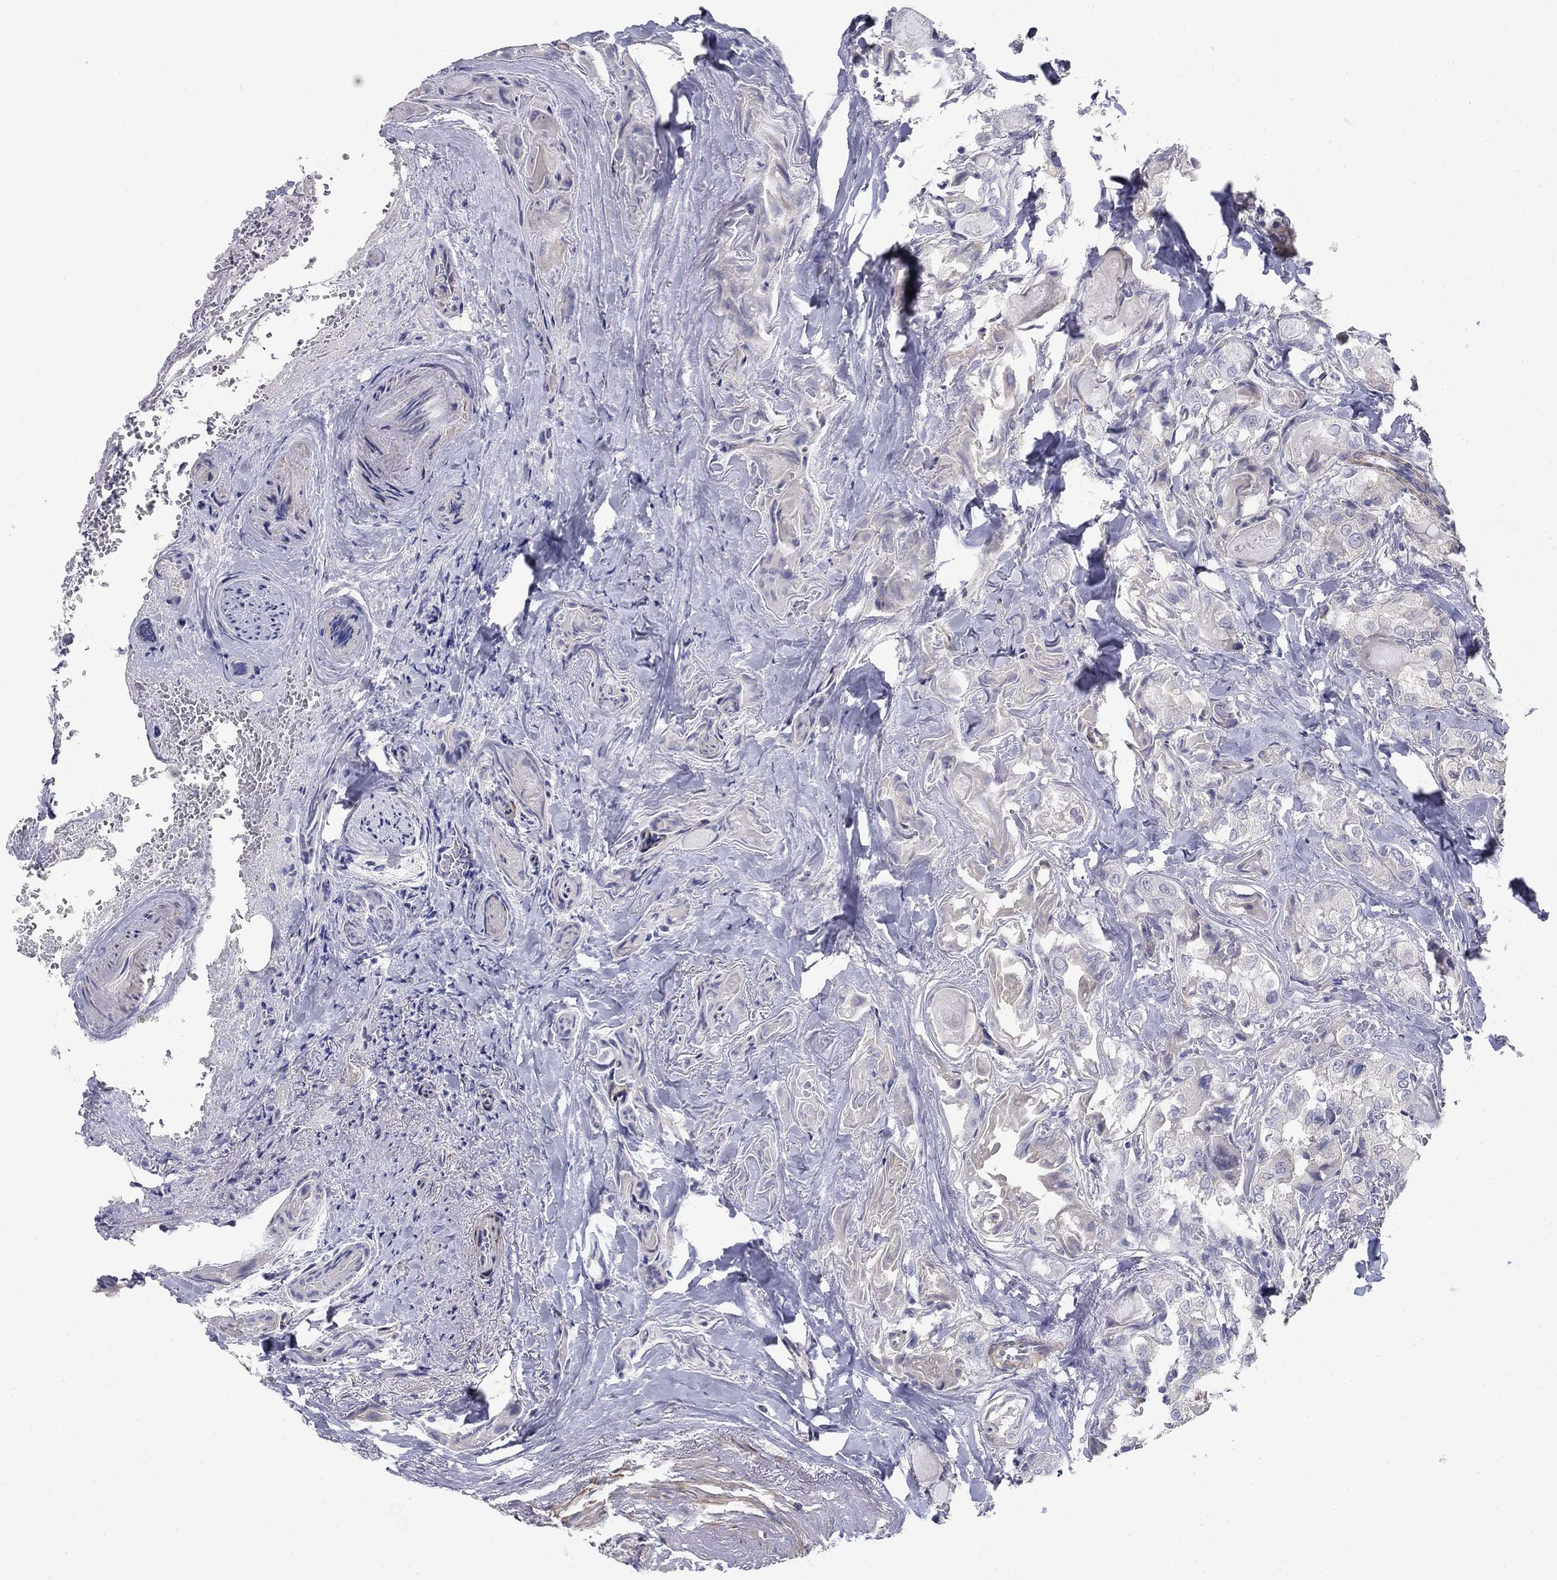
{"staining": {"intensity": "negative", "quantity": "none", "location": "none"}, "tissue": "thyroid cancer", "cell_type": "Tumor cells", "image_type": "cancer", "snomed": [{"axis": "morphology", "description": "Normal tissue, NOS"}, {"axis": "morphology", "description": "Papillary adenocarcinoma, NOS"}, {"axis": "topography", "description": "Thyroid gland"}], "caption": "High power microscopy micrograph of an immunohistochemistry (IHC) image of thyroid cancer (papillary adenocarcinoma), revealing no significant expression in tumor cells.", "gene": "GRK7", "patient": {"sex": "female", "age": 66}}